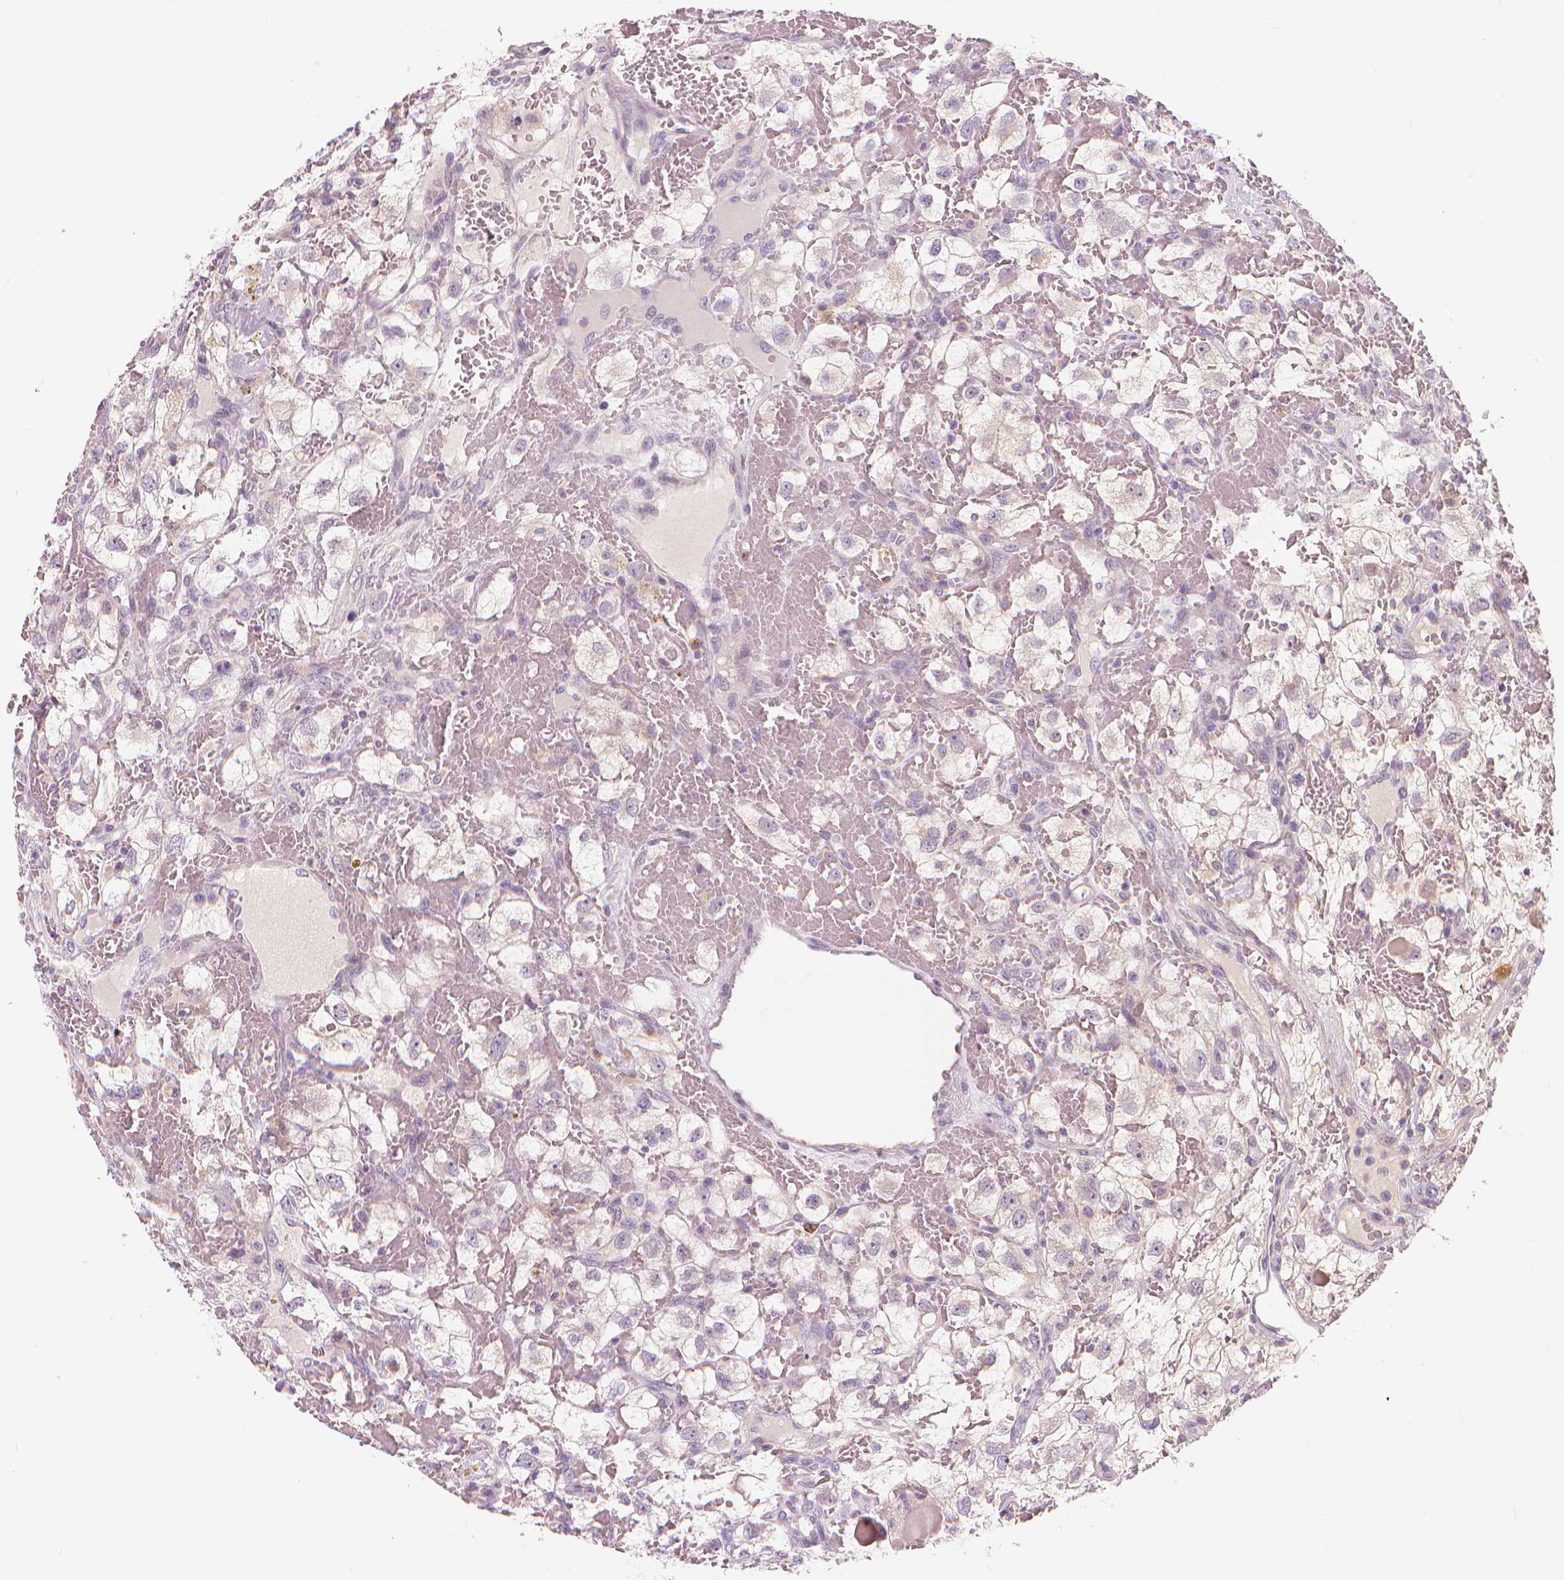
{"staining": {"intensity": "negative", "quantity": "none", "location": "none"}, "tissue": "renal cancer", "cell_type": "Tumor cells", "image_type": "cancer", "snomed": [{"axis": "morphology", "description": "Adenocarcinoma, NOS"}, {"axis": "topography", "description": "Kidney"}], "caption": "High magnification brightfield microscopy of adenocarcinoma (renal) stained with DAB (3,3'-diaminobenzidine) (brown) and counterstained with hematoxylin (blue): tumor cells show no significant staining.", "gene": "RNASE7", "patient": {"sex": "male", "age": 59}}